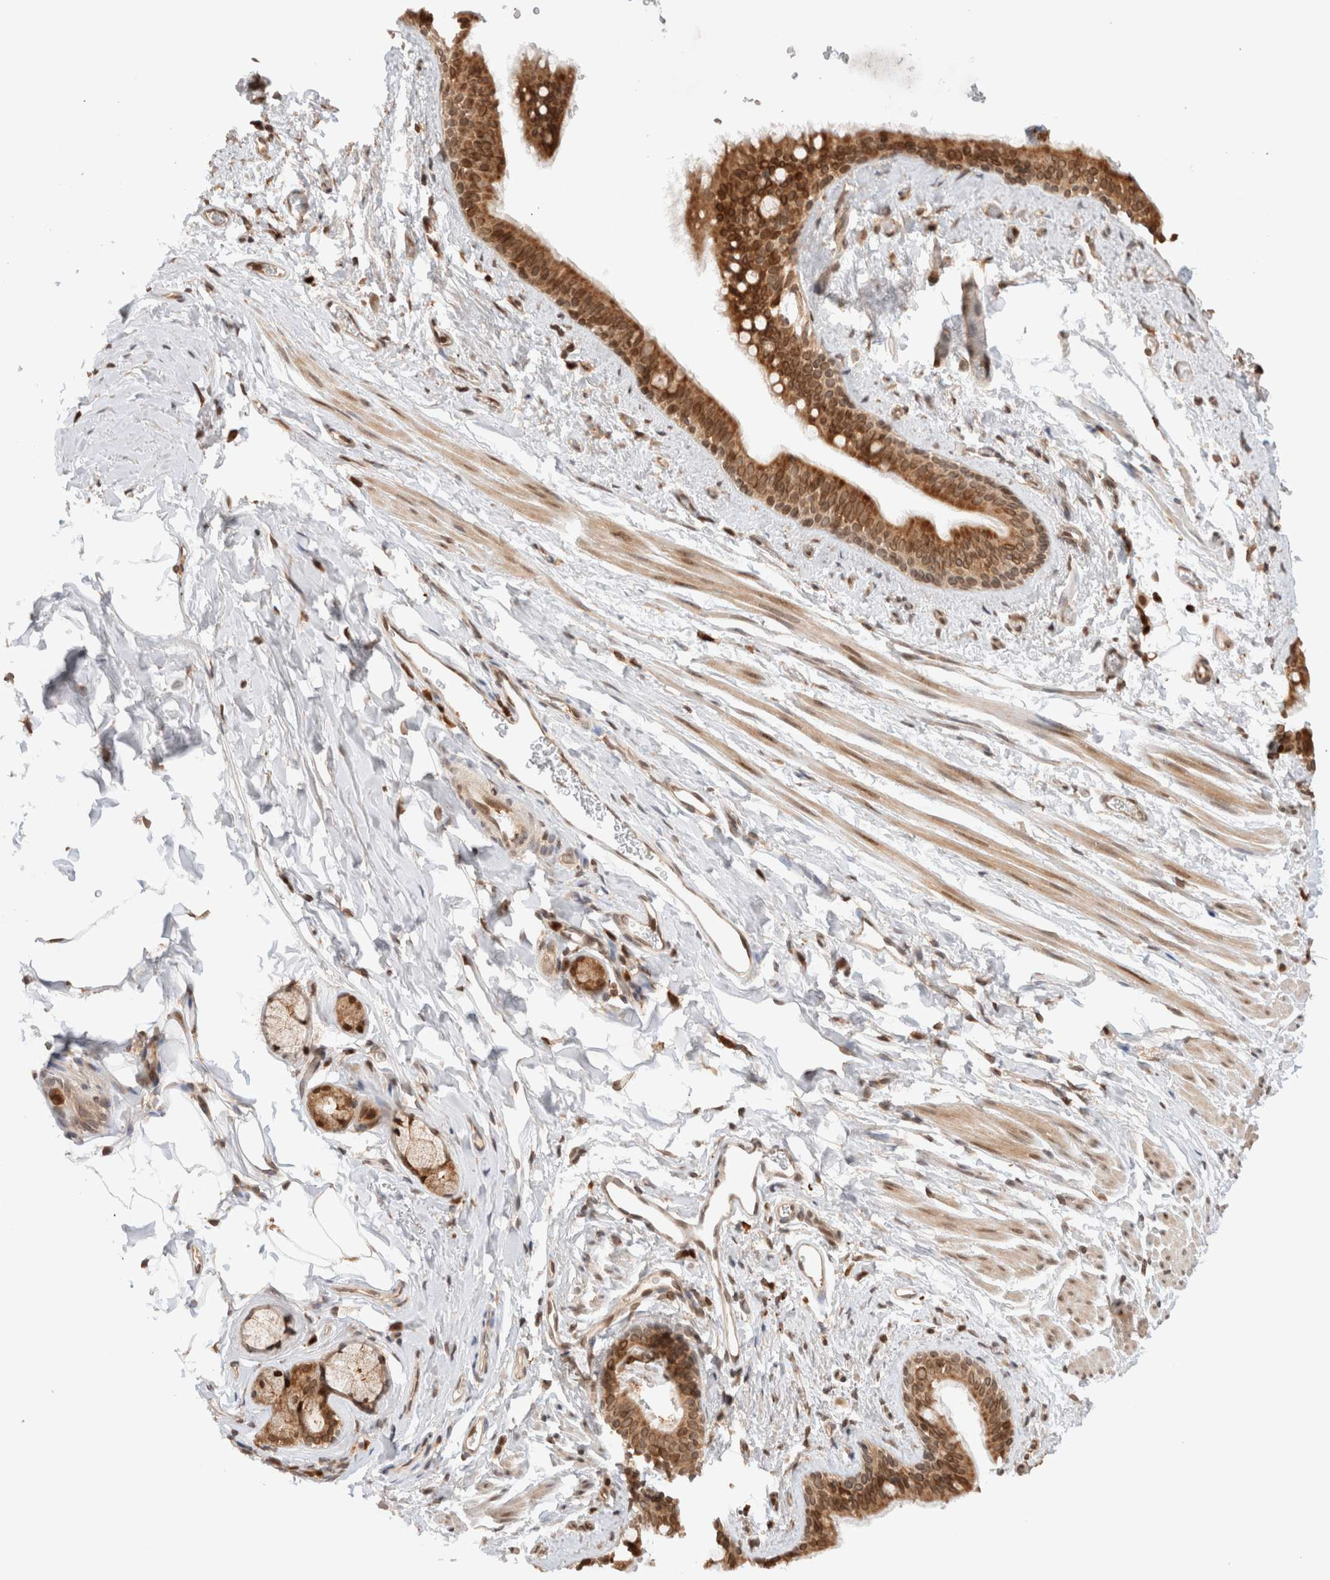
{"staining": {"intensity": "strong", "quantity": ">75%", "location": "cytoplasmic/membranous,nuclear"}, "tissue": "bronchus", "cell_type": "Respiratory epithelial cells", "image_type": "normal", "snomed": [{"axis": "morphology", "description": "Normal tissue, NOS"}, {"axis": "topography", "description": "Cartilage tissue"}, {"axis": "topography", "description": "Bronchus"}, {"axis": "topography", "description": "Lung"}], "caption": "A brown stain highlights strong cytoplasmic/membranous,nuclear positivity of a protein in respiratory epithelial cells of benign human bronchus.", "gene": "TPR", "patient": {"sex": "male", "age": 64}}